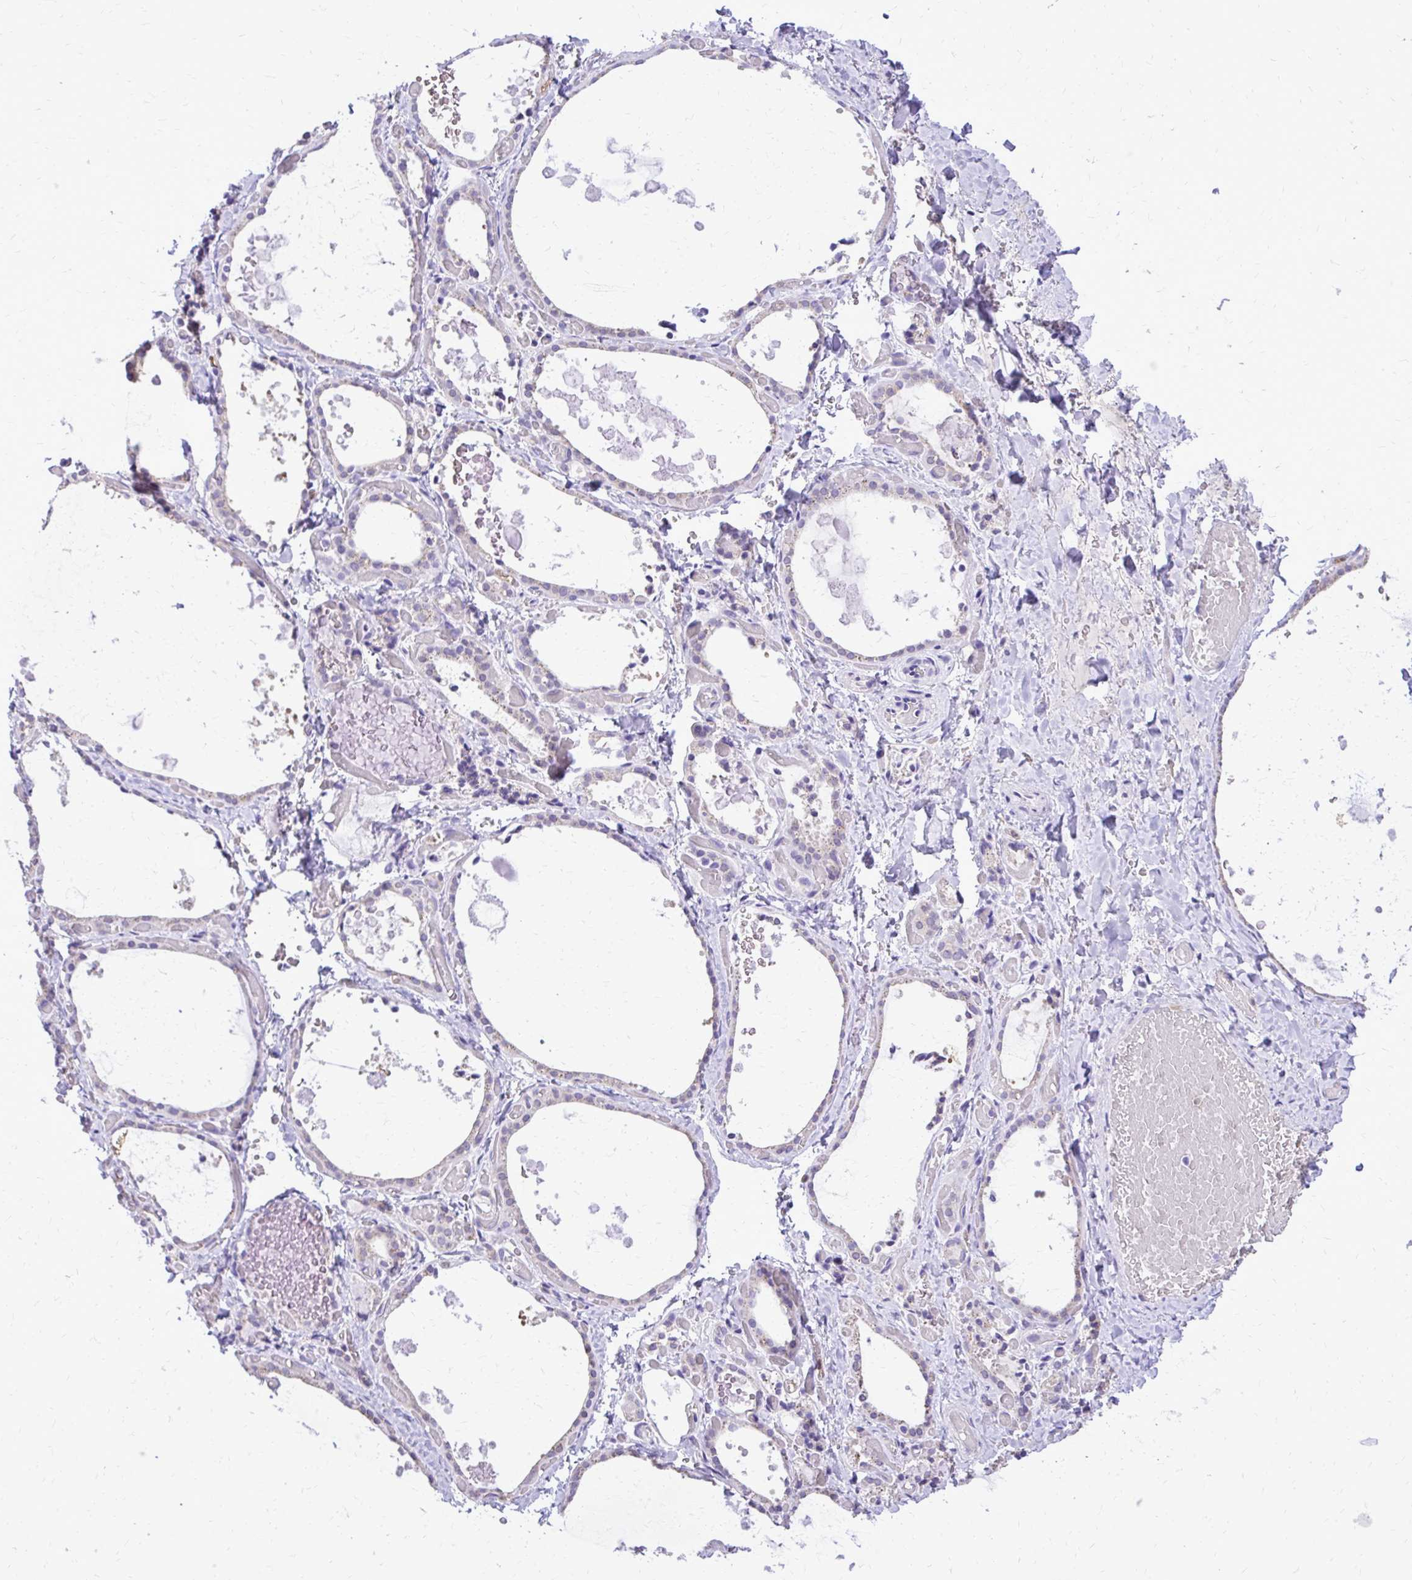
{"staining": {"intensity": "negative", "quantity": "none", "location": "none"}, "tissue": "thyroid gland", "cell_type": "Glandular cells", "image_type": "normal", "snomed": [{"axis": "morphology", "description": "Normal tissue, NOS"}, {"axis": "topography", "description": "Thyroid gland"}], "caption": "An IHC micrograph of normal thyroid gland is shown. There is no staining in glandular cells of thyroid gland. The staining was performed using DAB to visualize the protein expression in brown, while the nuclei were stained in blue with hematoxylin (Magnification: 20x).", "gene": "CAT", "patient": {"sex": "female", "age": 56}}